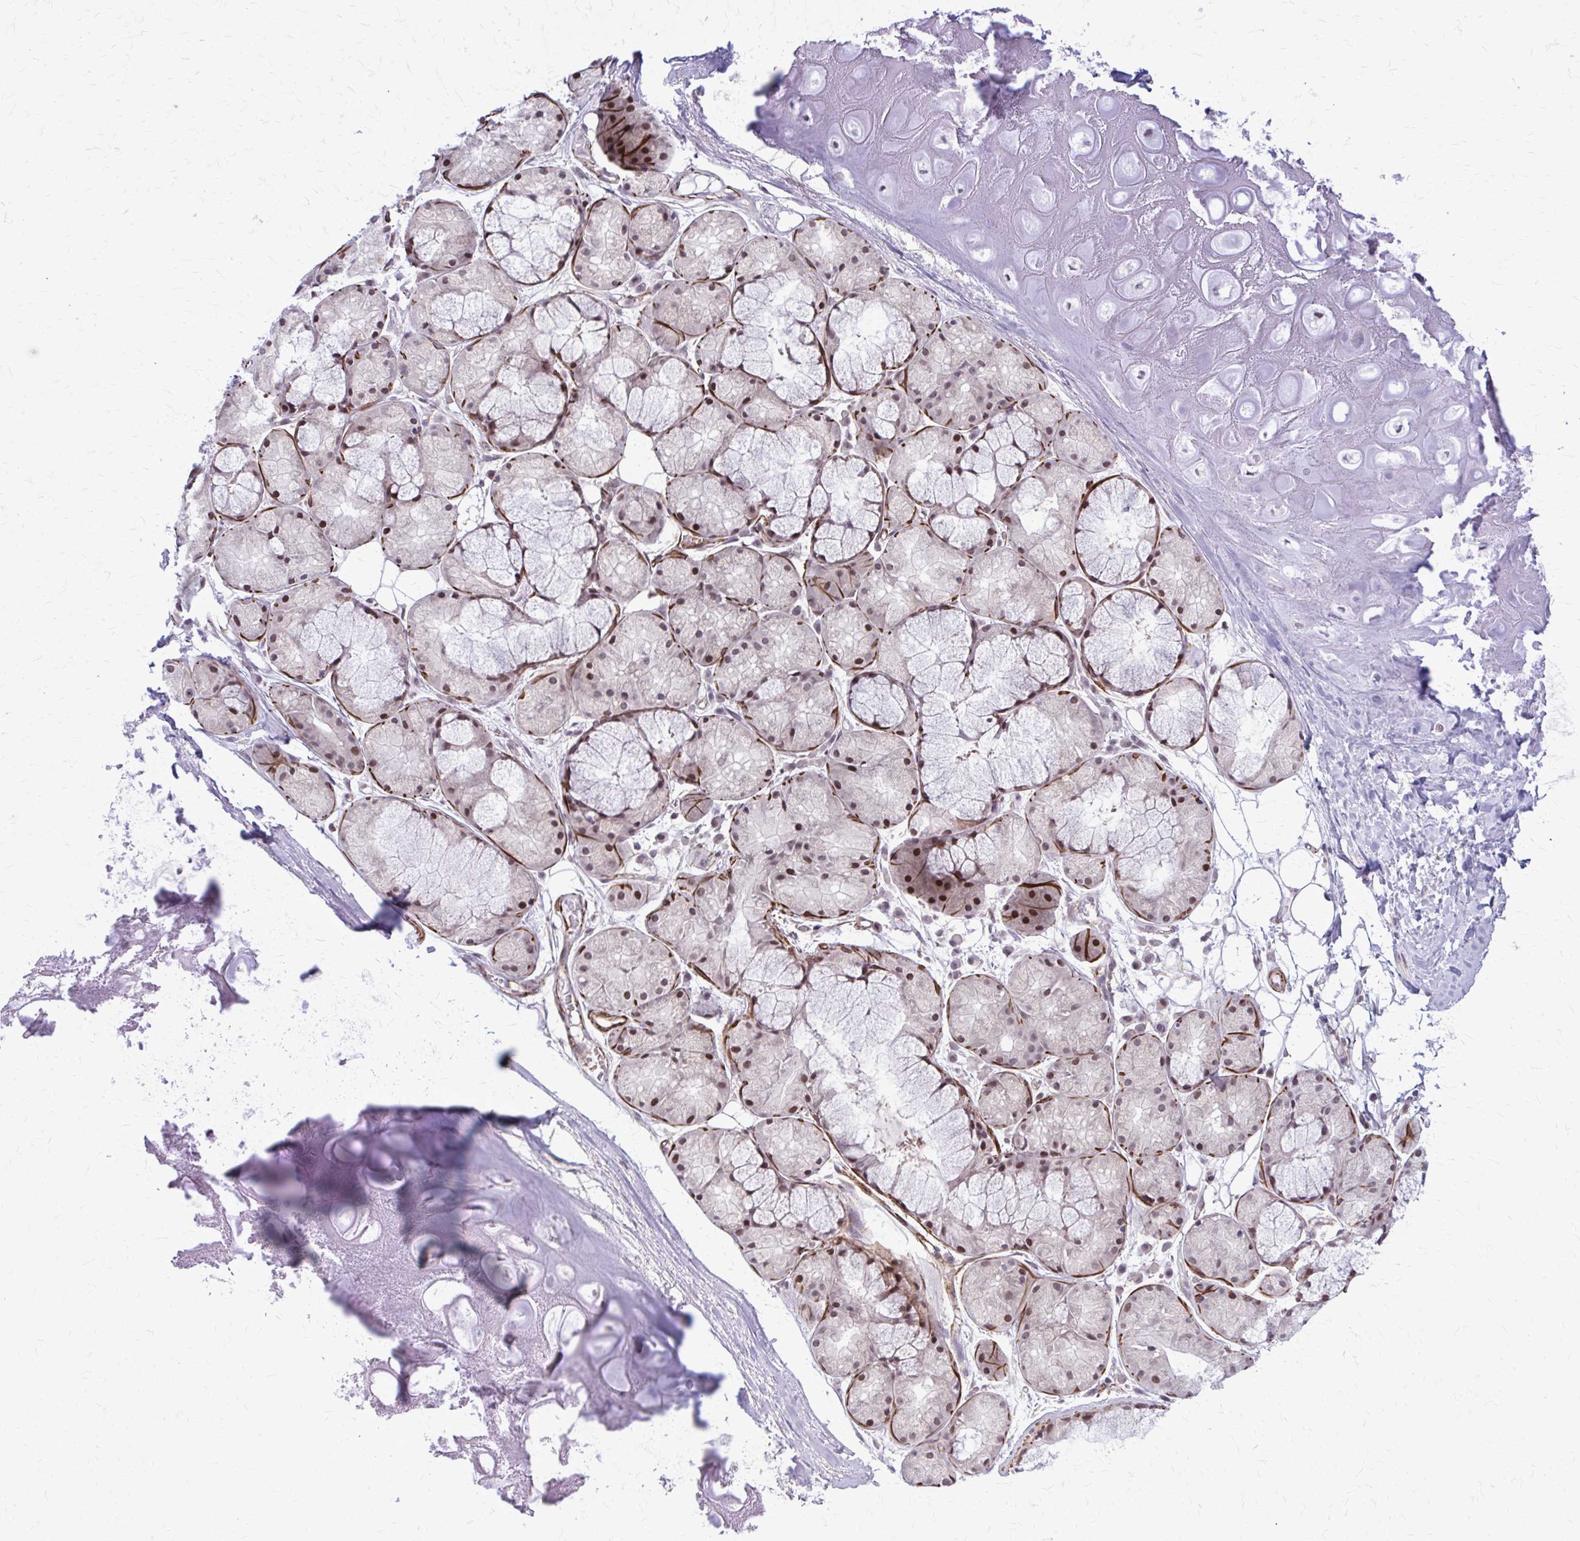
{"staining": {"intensity": "negative", "quantity": "none", "location": "none"}, "tissue": "soft tissue", "cell_type": "Chondrocytes", "image_type": "normal", "snomed": [{"axis": "morphology", "description": "Normal tissue, NOS"}, {"axis": "topography", "description": "Lymph node"}, {"axis": "topography", "description": "Cartilage tissue"}, {"axis": "topography", "description": "Nasopharynx"}], "caption": "Immunohistochemistry photomicrograph of benign soft tissue stained for a protein (brown), which exhibits no positivity in chondrocytes.", "gene": "NRBF2", "patient": {"sex": "male", "age": 63}}